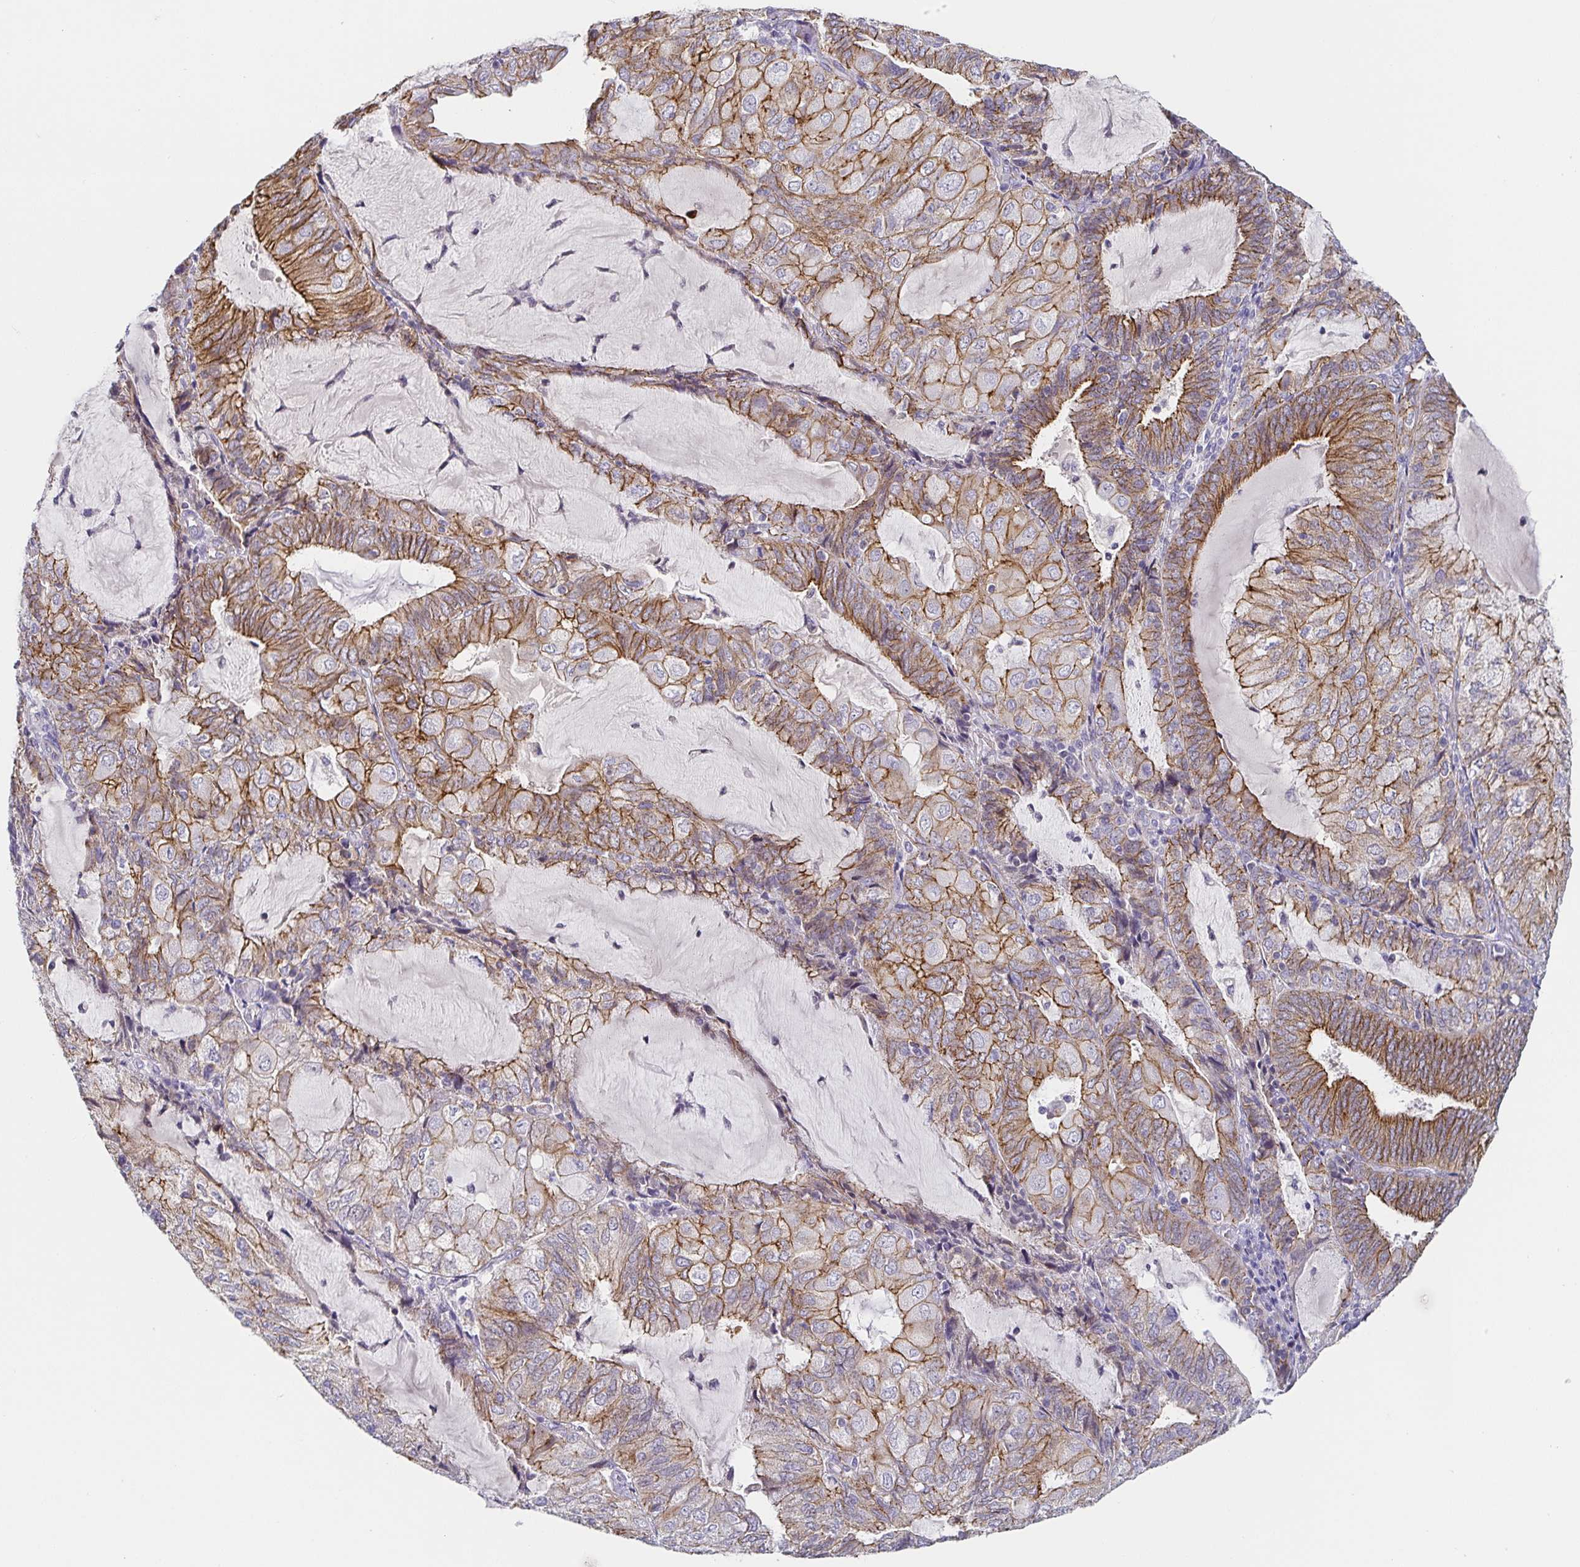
{"staining": {"intensity": "moderate", "quantity": "25%-75%", "location": "cytoplasmic/membranous"}, "tissue": "endometrial cancer", "cell_type": "Tumor cells", "image_type": "cancer", "snomed": [{"axis": "morphology", "description": "Adenocarcinoma, NOS"}, {"axis": "topography", "description": "Endometrium"}], "caption": "Protein expression analysis of human adenocarcinoma (endometrial) reveals moderate cytoplasmic/membranous staining in approximately 25%-75% of tumor cells.", "gene": "PIWIL3", "patient": {"sex": "female", "age": 81}}